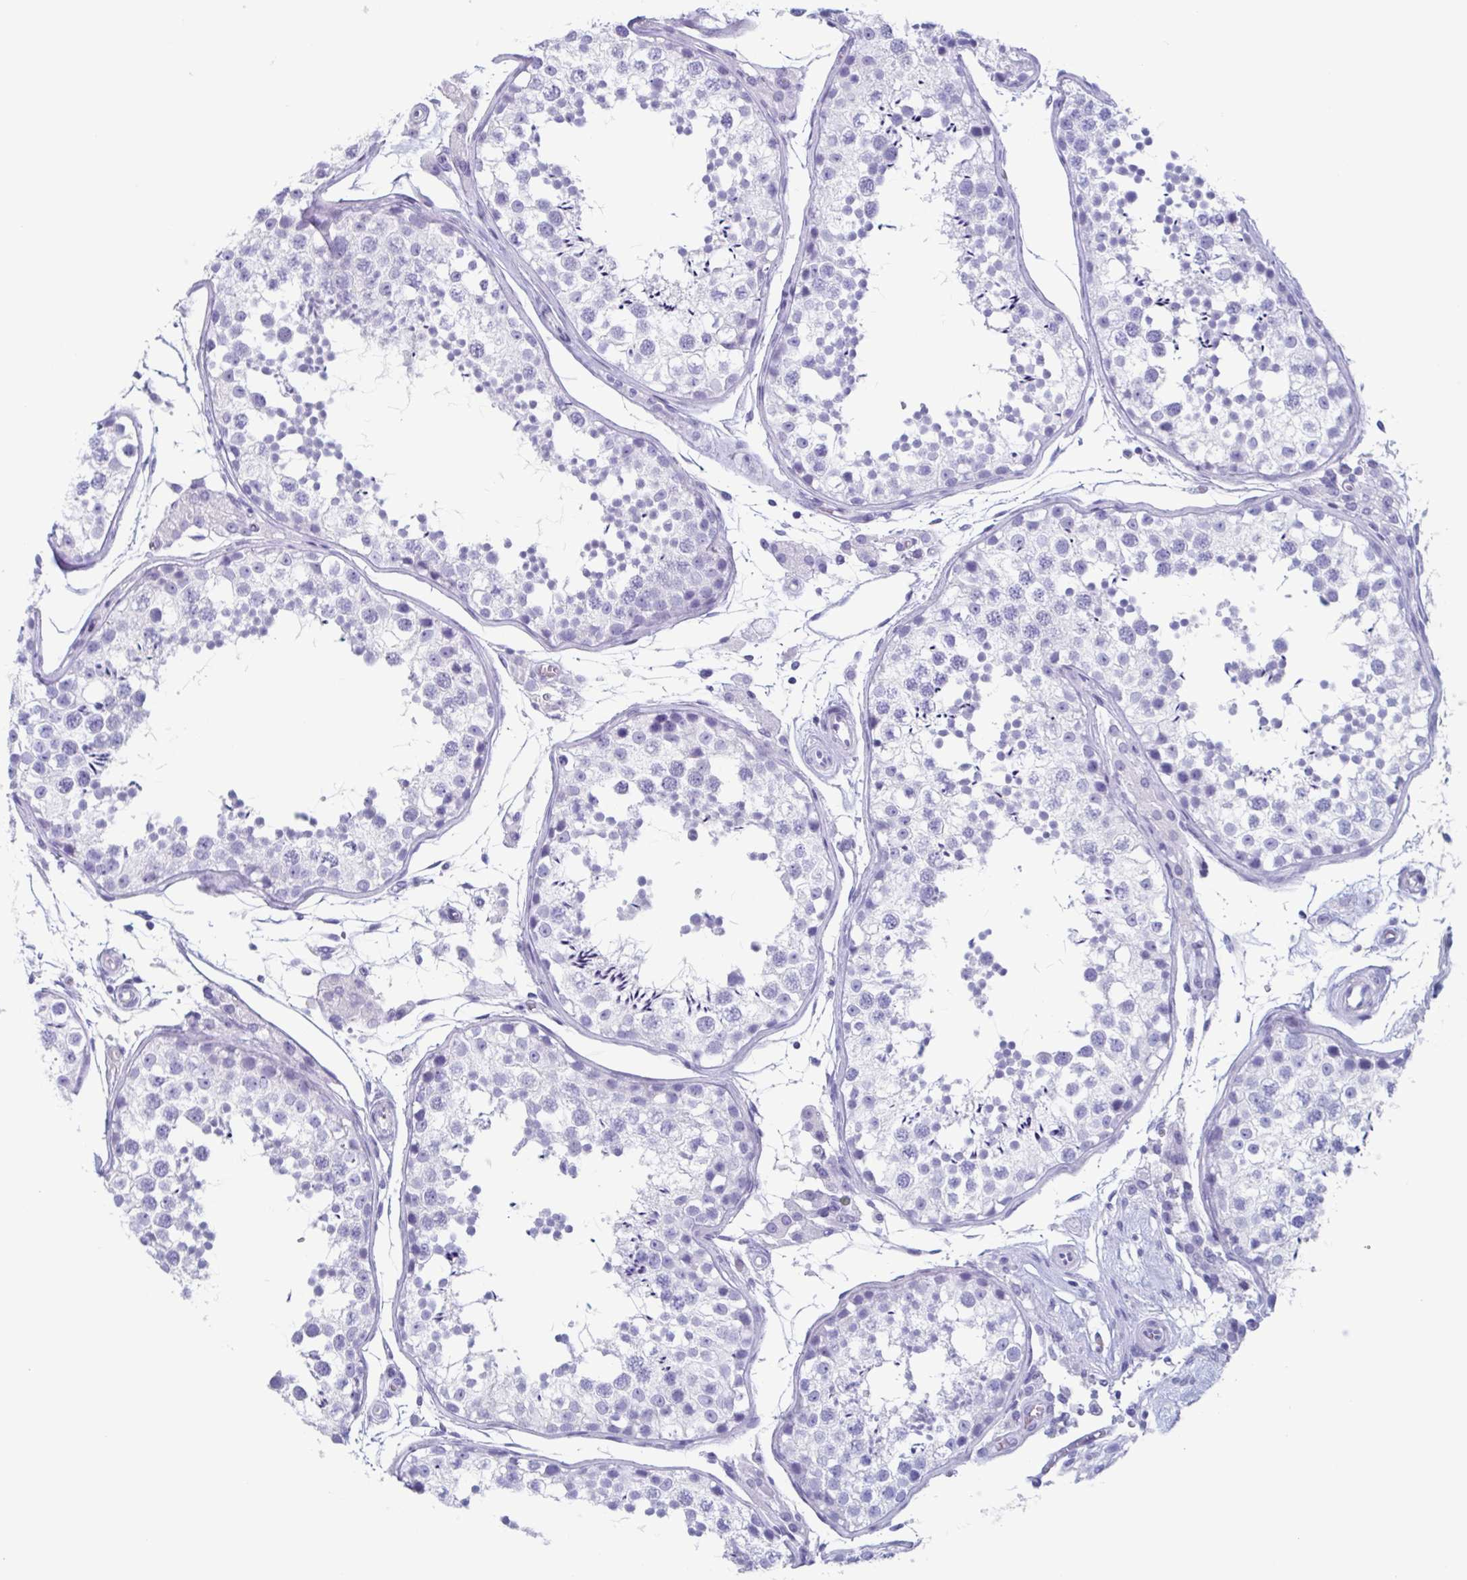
{"staining": {"intensity": "negative", "quantity": "none", "location": "none"}, "tissue": "testis", "cell_type": "Cells in seminiferous ducts", "image_type": "normal", "snomed": [{"axis": "morphology", "description": "Normal tissue, NOS"}, {"axis": "morphology", "description": "Seminoma, NOS"}, {"axis": "topography", "description": "Testis"}], "caption": "A high-resolution histopathology image shows immunohistochemistry staining of benign testis, which shows no significant positivity in cells in seminiferous ducts. The staining is performed using DAB (3,3'-diaminobenzidine) brown chromogen with nuclei counter-stained in using hematoxylin.", "gene": "BPI", "patient": {"sex": "male", "age": 29}}